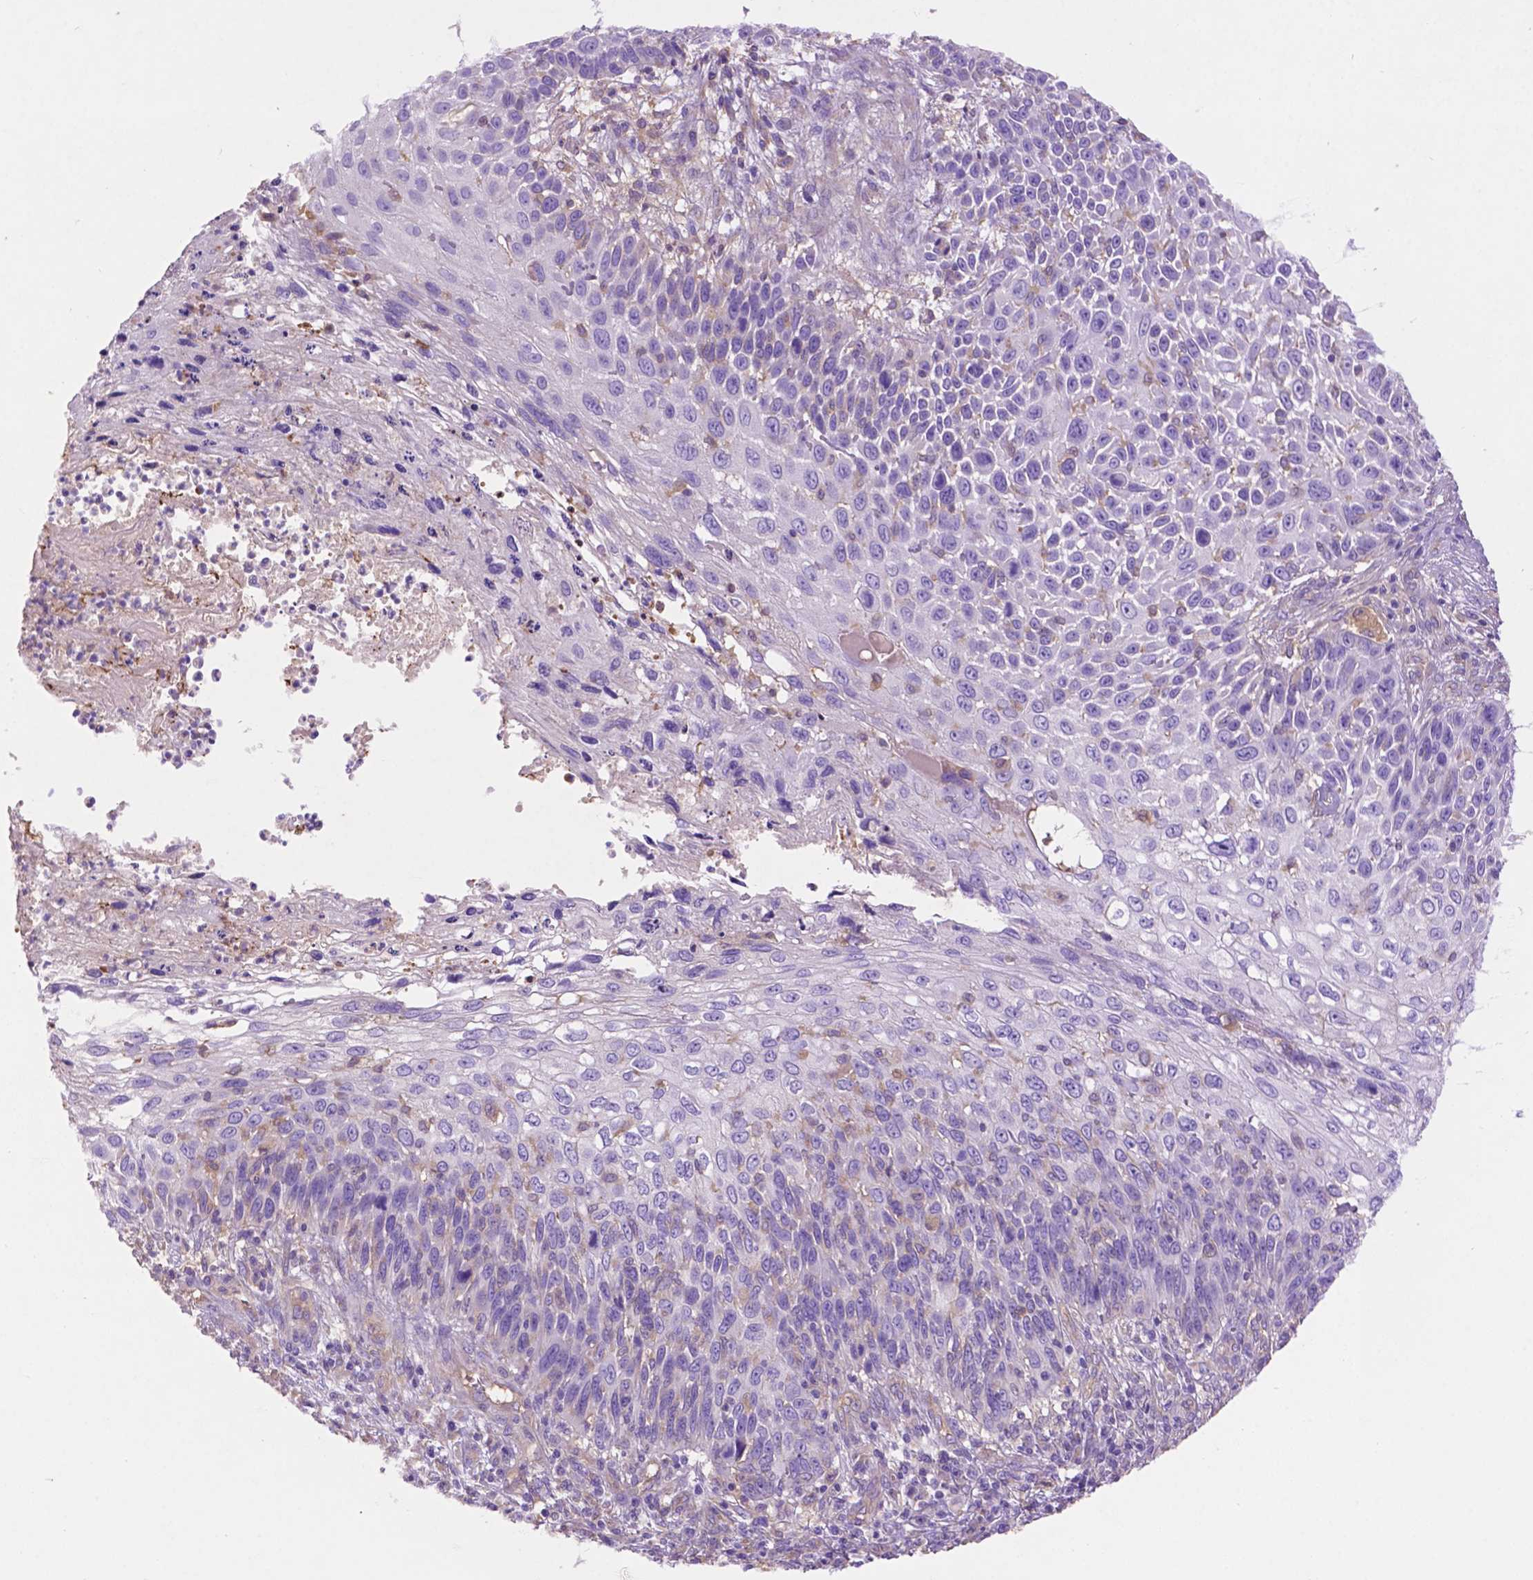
{"staining": {"intensity": "negative", "quantity": "none", "location": "none"}, "tissue": "skin cancer", "cell_type": "Tumor cells", "image_type": "cancer", "snomed": [{"axis": "morphology", "description": "Squamous cell carcinoma, NOS"}, {"axis": "topography", "description": "Skin"}], "caption": "DAB (3,3'-diaminobenzidine) immunohistochemical staining of skin cancer (squamous cell carcinoma) exhibits no significant positivity in tumor cells.", "gene": "GDPD5", "patient": {"sex": "male", "age": 92}}